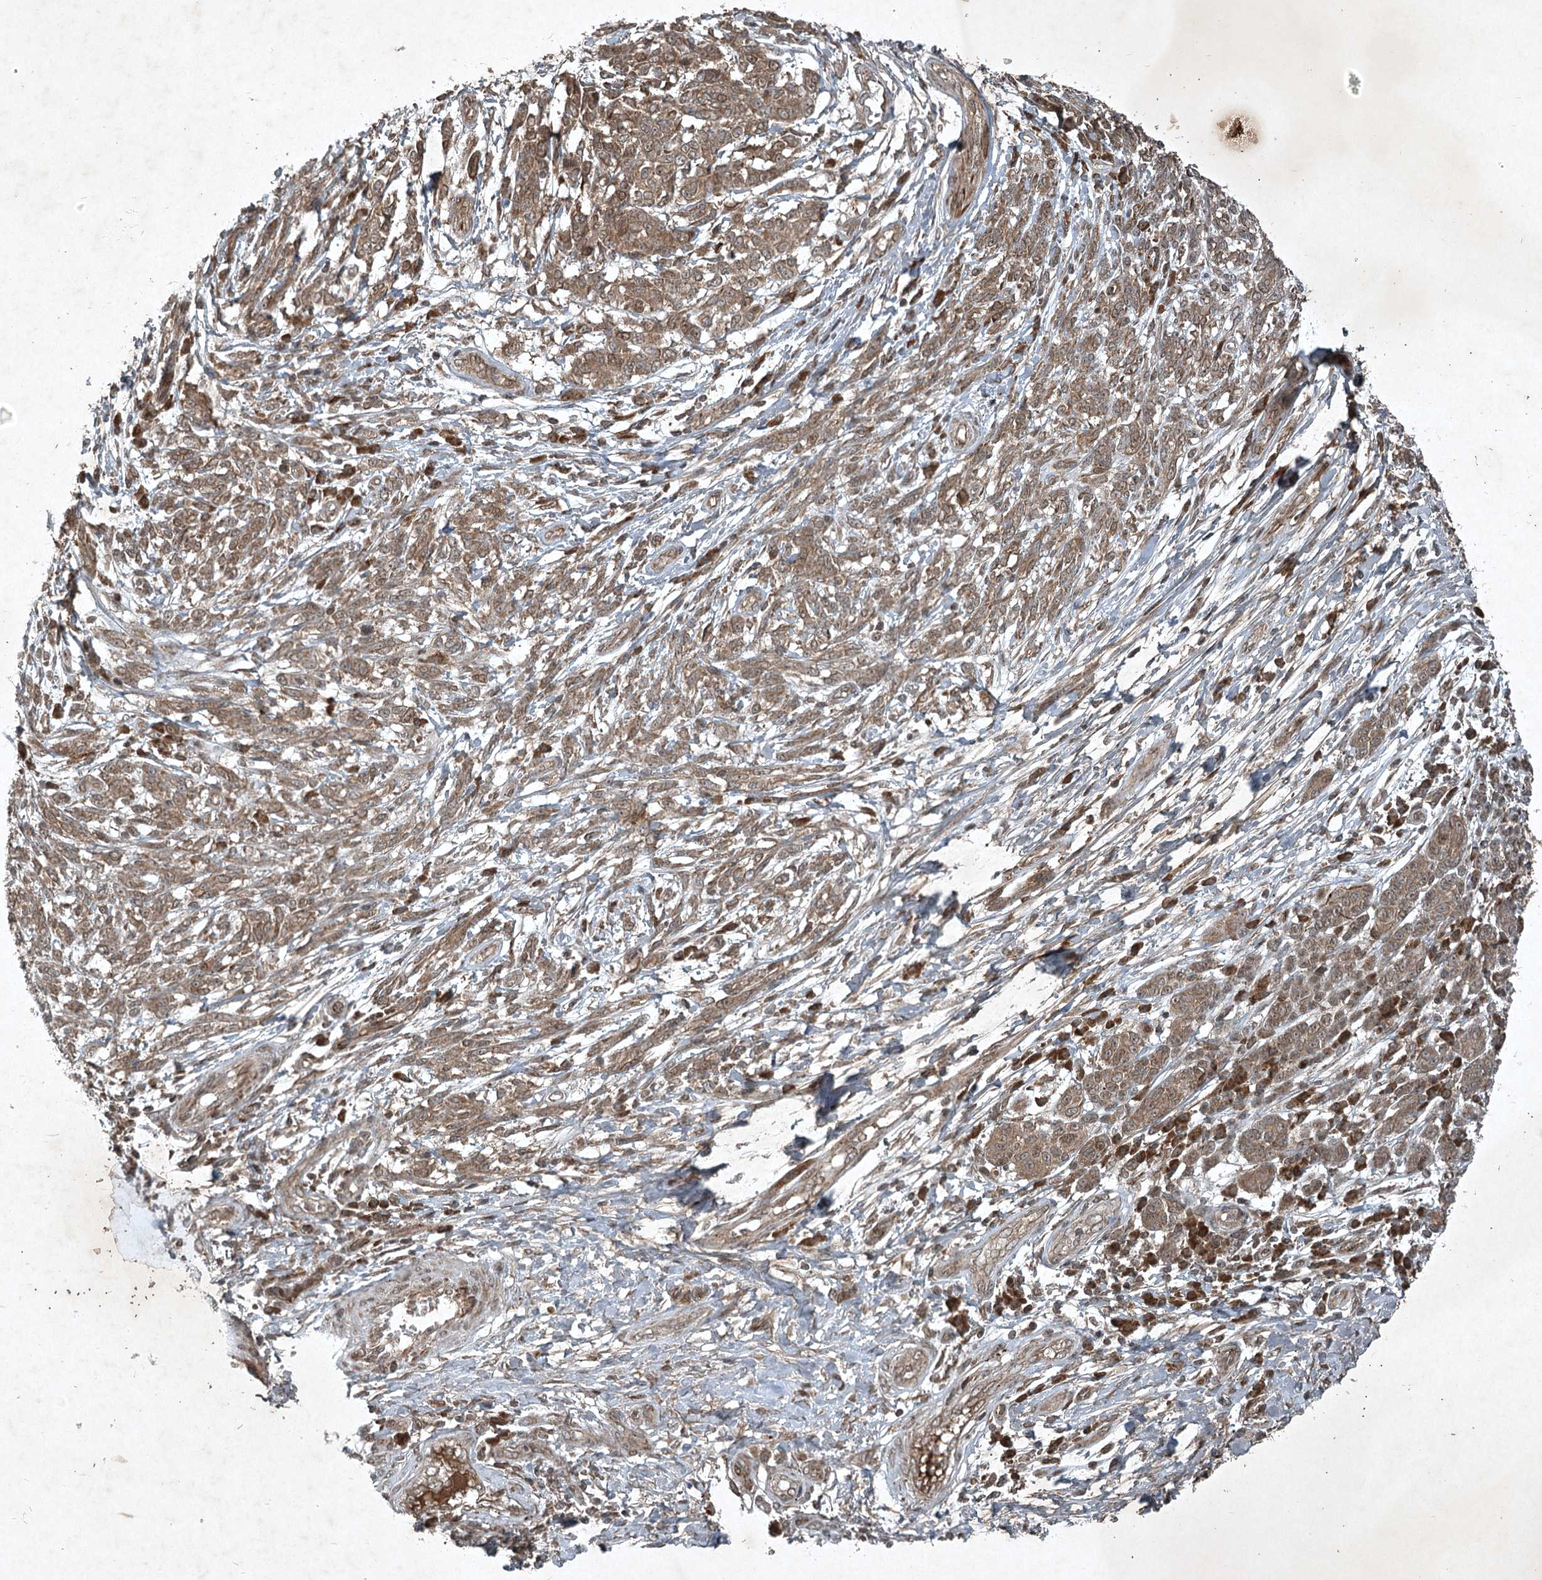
{"staining": {"intensity": "moderate", "quantity": ">75%", "location": "cytoplasmic/membranous,nuclear"}, "tissue": "melanoma", "cell_type": "Tumor cells", "image_type": "cancer", "snomed": [{"axis": "morphology", "description": "Malignant melanoma, NOS"}, {"axis": "topography", "description": "Skin"}], "caption": "Immunohistochemical staining of malignant melanoma demonstrates moderate cytoplasmic/membranous and nuclear protein positivity in about >75% of tumor cells.", "gene": "UNC93A", "patient": {"sex": "male", "age": 49}}